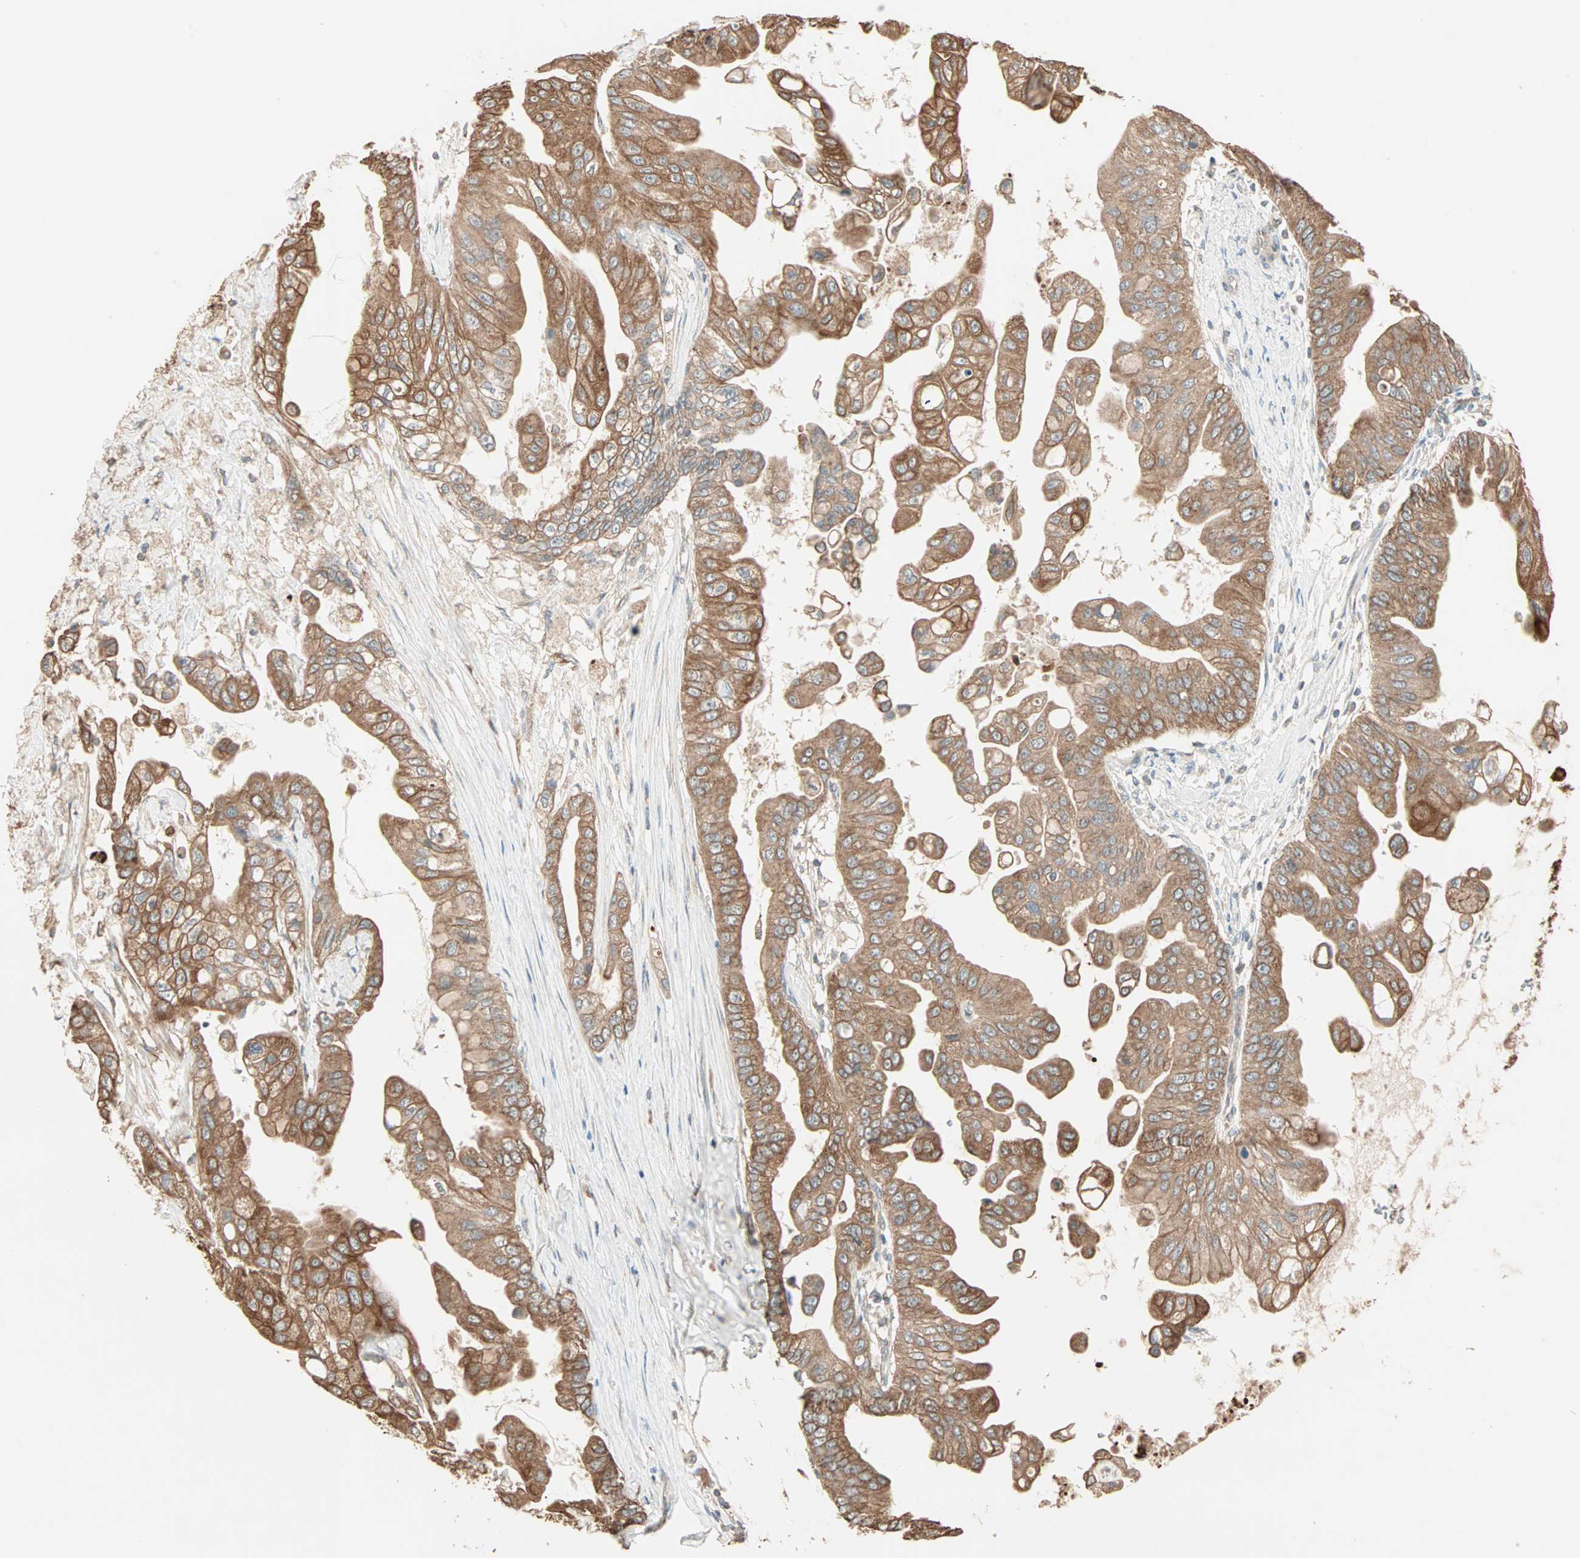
{"staining": {"intensity": "strong", "quantity": ">75%", "location": "cytoplasmic/membranous"}, "tissue": "pancreatic cancer", "cell_type": "Tumor cells", "image_type": "cancer", "snomed": [{"axis": "morphology", "description": "Adenocarcinoma, NOS"}, {"axis": "topography", "description": "Pancreas"}], "caption": "The image exhibits staining of pancreatic adenocarcinoma, revealing strong cytoplasmic/membranous protein expression (brown color) within tumor cells.", "gene": "EIF4G2", "patient": {"sex": "female", "age": 75}}